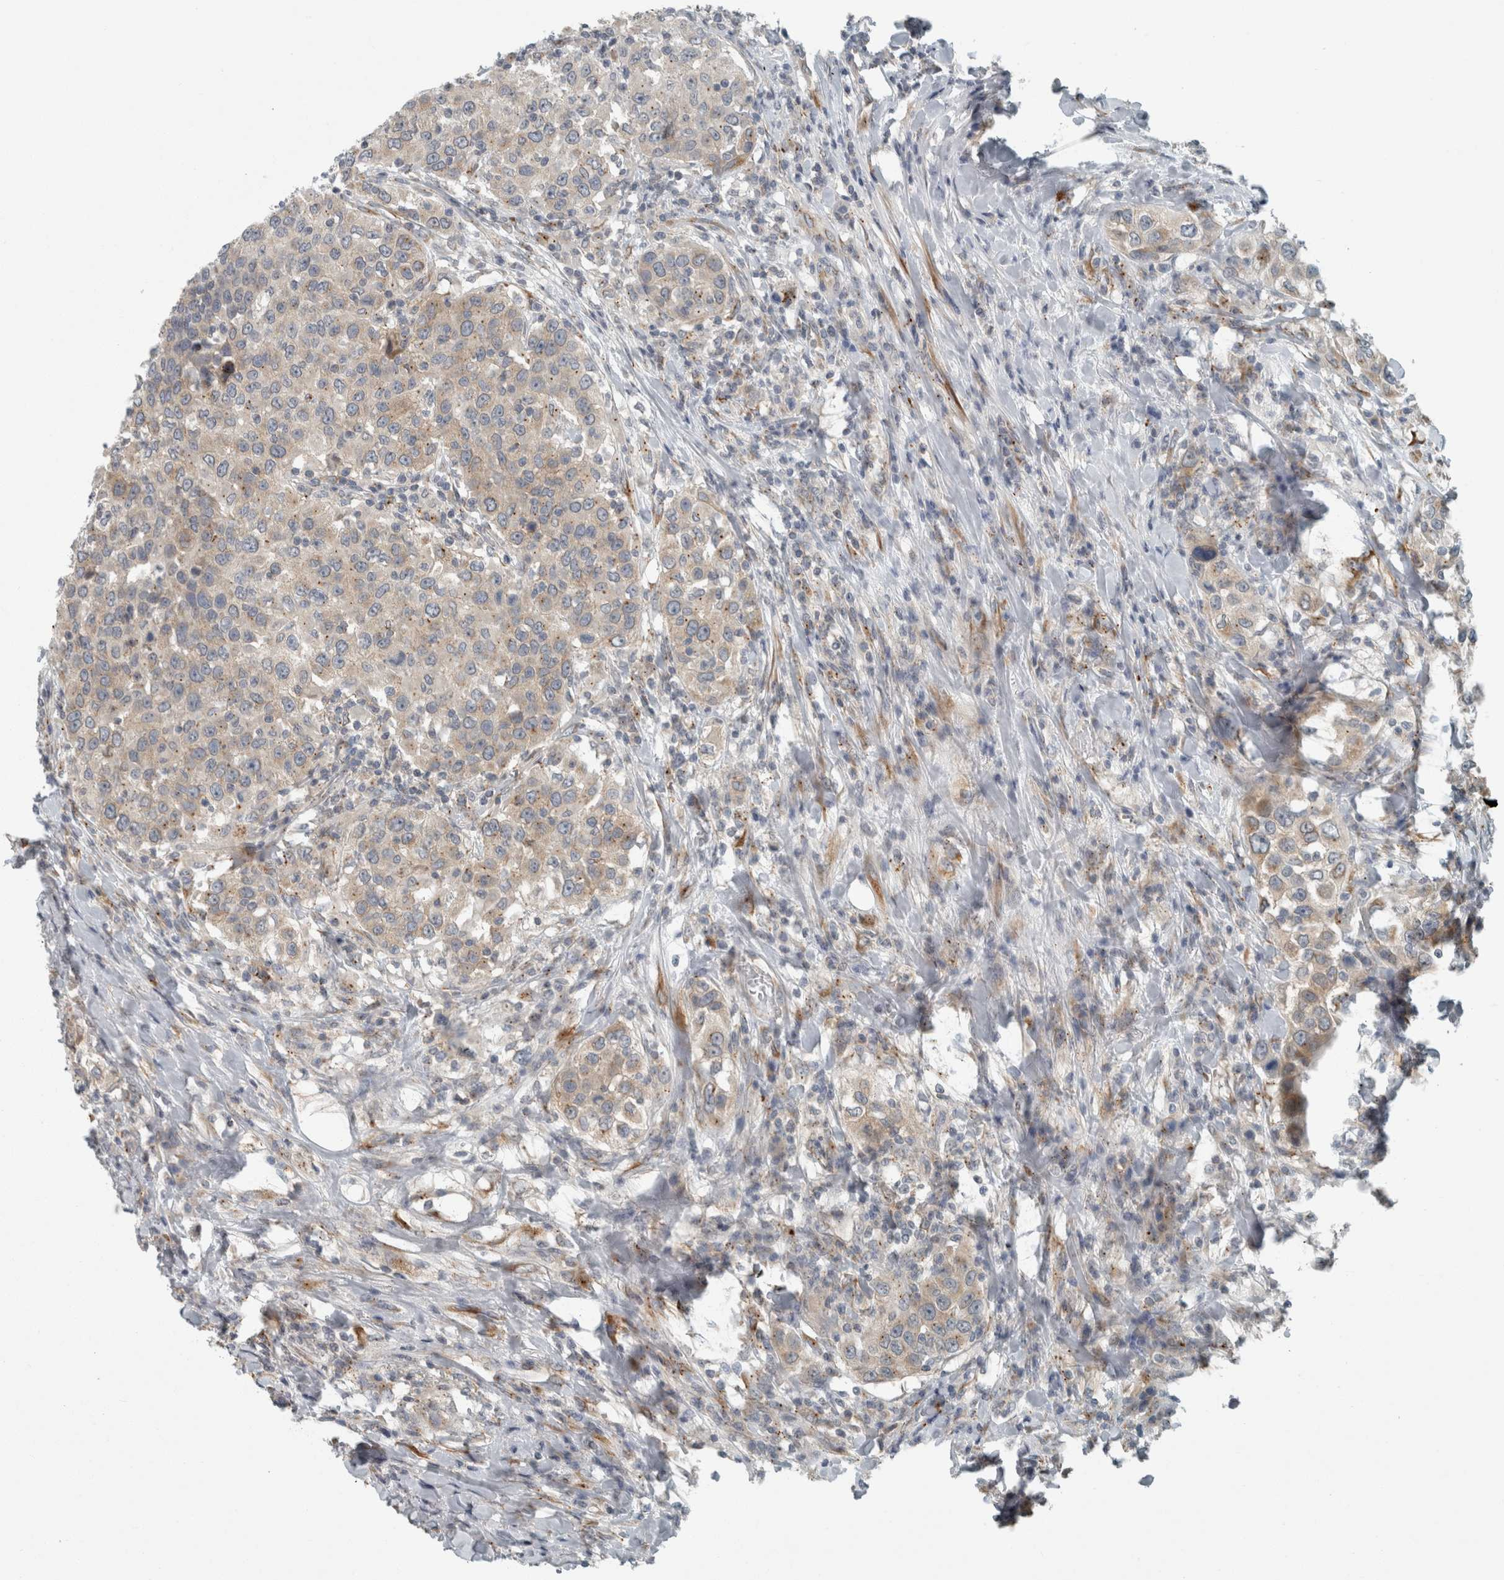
{"staining": {"intensity": "weak", "quantity": "<25%", "location": "cytoplasmic/membranous"}, "tissue": "urothelial cancer", "cell_type": "Tumor cells", "image_type": "cancer", "snomed": [{"axis": "morphology", "description": "Urothelial carcinoma, High grade"}, {"axis": "topography", "description": "Urinary bladder"}], "caption": "High power microscopy image of an IHC histopathology image of urothelial cancer, revealing no significant expression in tumor cells.", "gene": "KIF1C", "patient": {"sex": "female", "age": 80}}